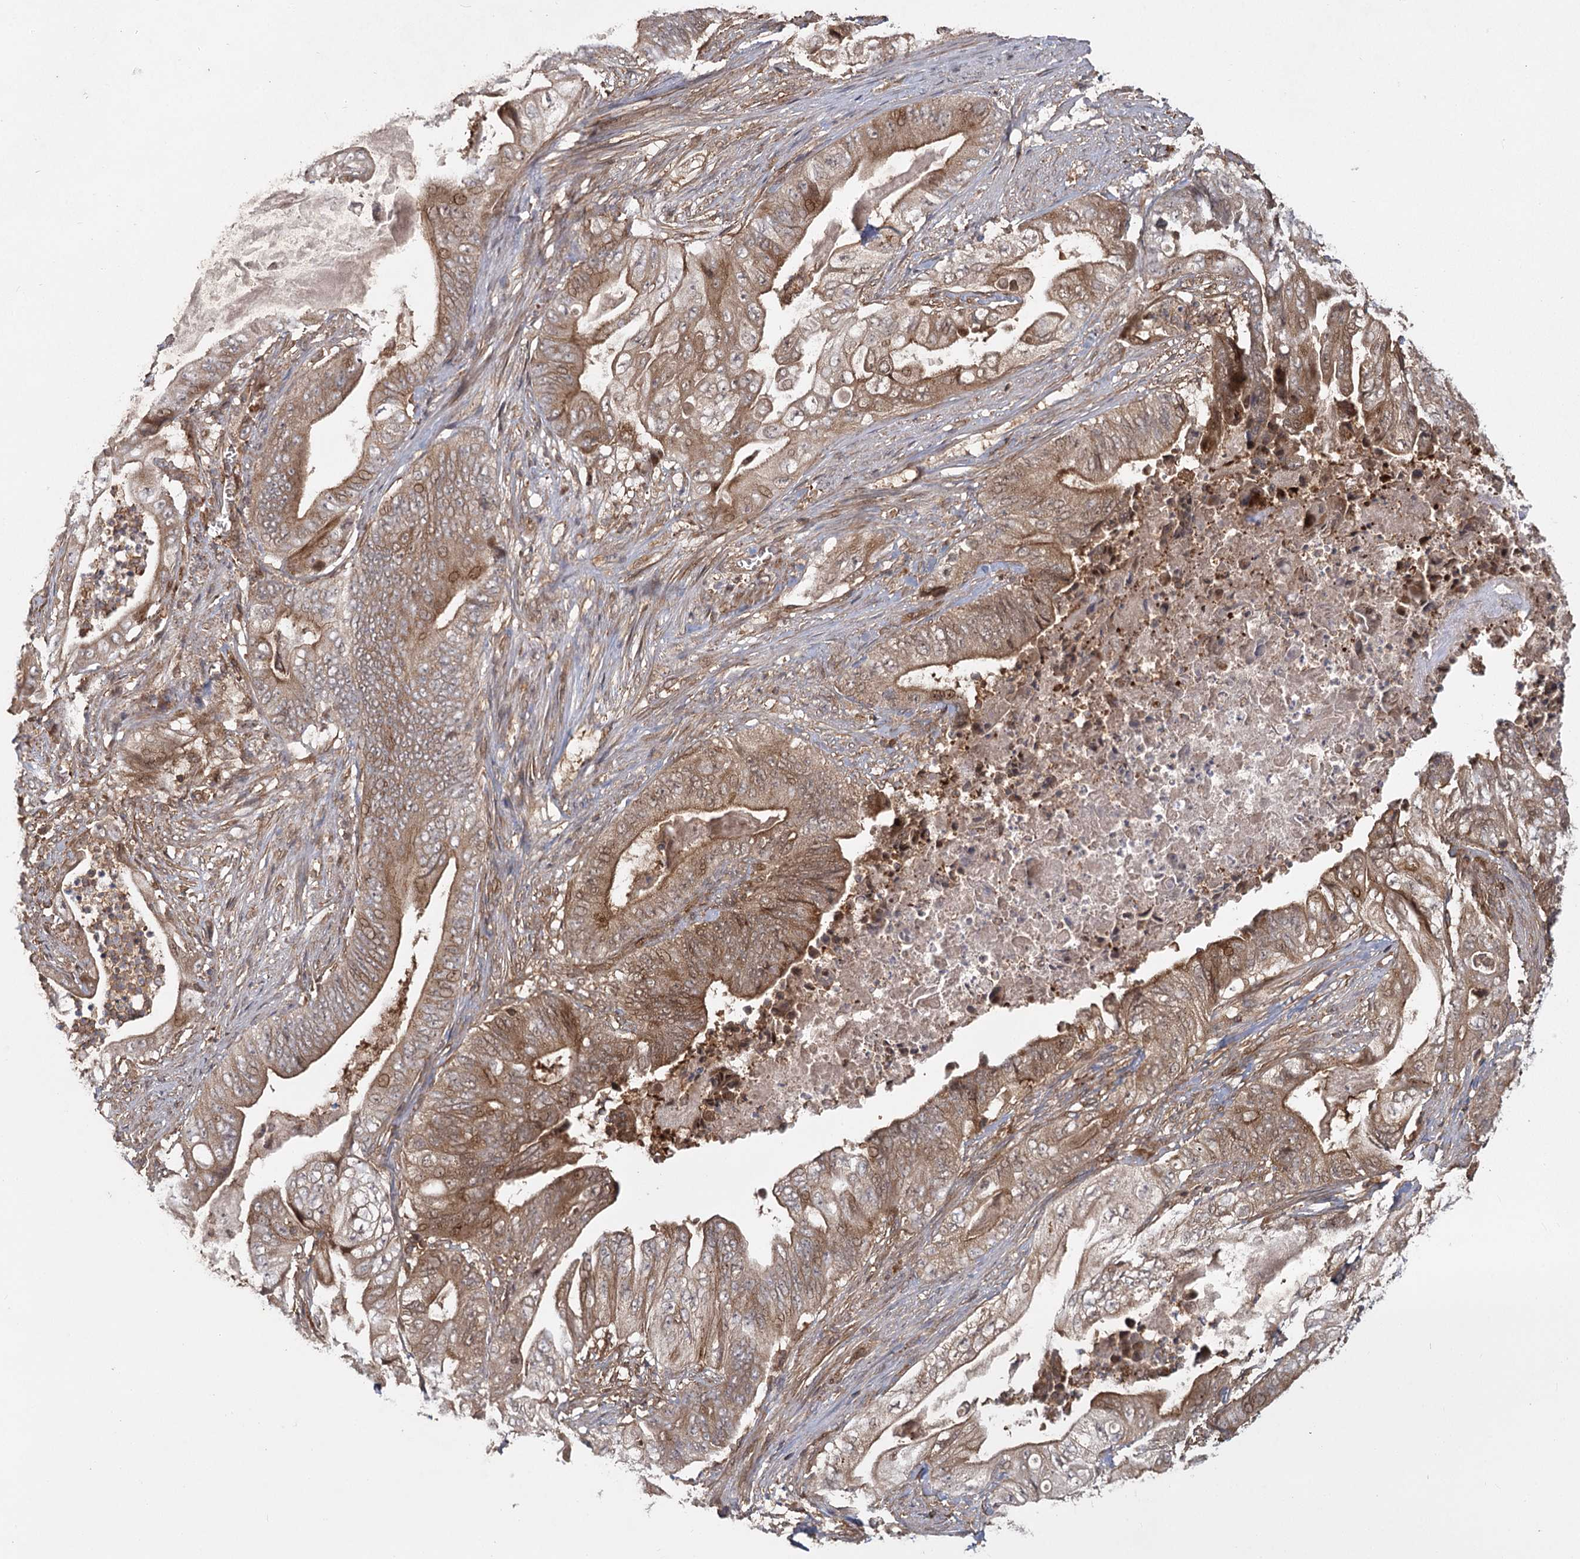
{"staining": {"intensity": "moderate", "quantity": ">75%", "location": "cytoplasmic/membranous,nuclear"}, "tissue": "stomach cancer", "cell_type": "Tumor cells", "image_type": "cancer", "snomed": [{"axis": "morphology", "description": "Adenocarcinoma, NOS"}, {"axis": "topography", "description": "Stomach"}], "caption": "Stomach cancer (adenocarcinoma) stained with IHC exhibits moderate cytoplasmic/membranous and nuclear positivity in approximately >75% of tumor cells. Nuclei are stained in blue.", "gene": "MDFIC", "patient": {"sex": "female", "age": 73}}